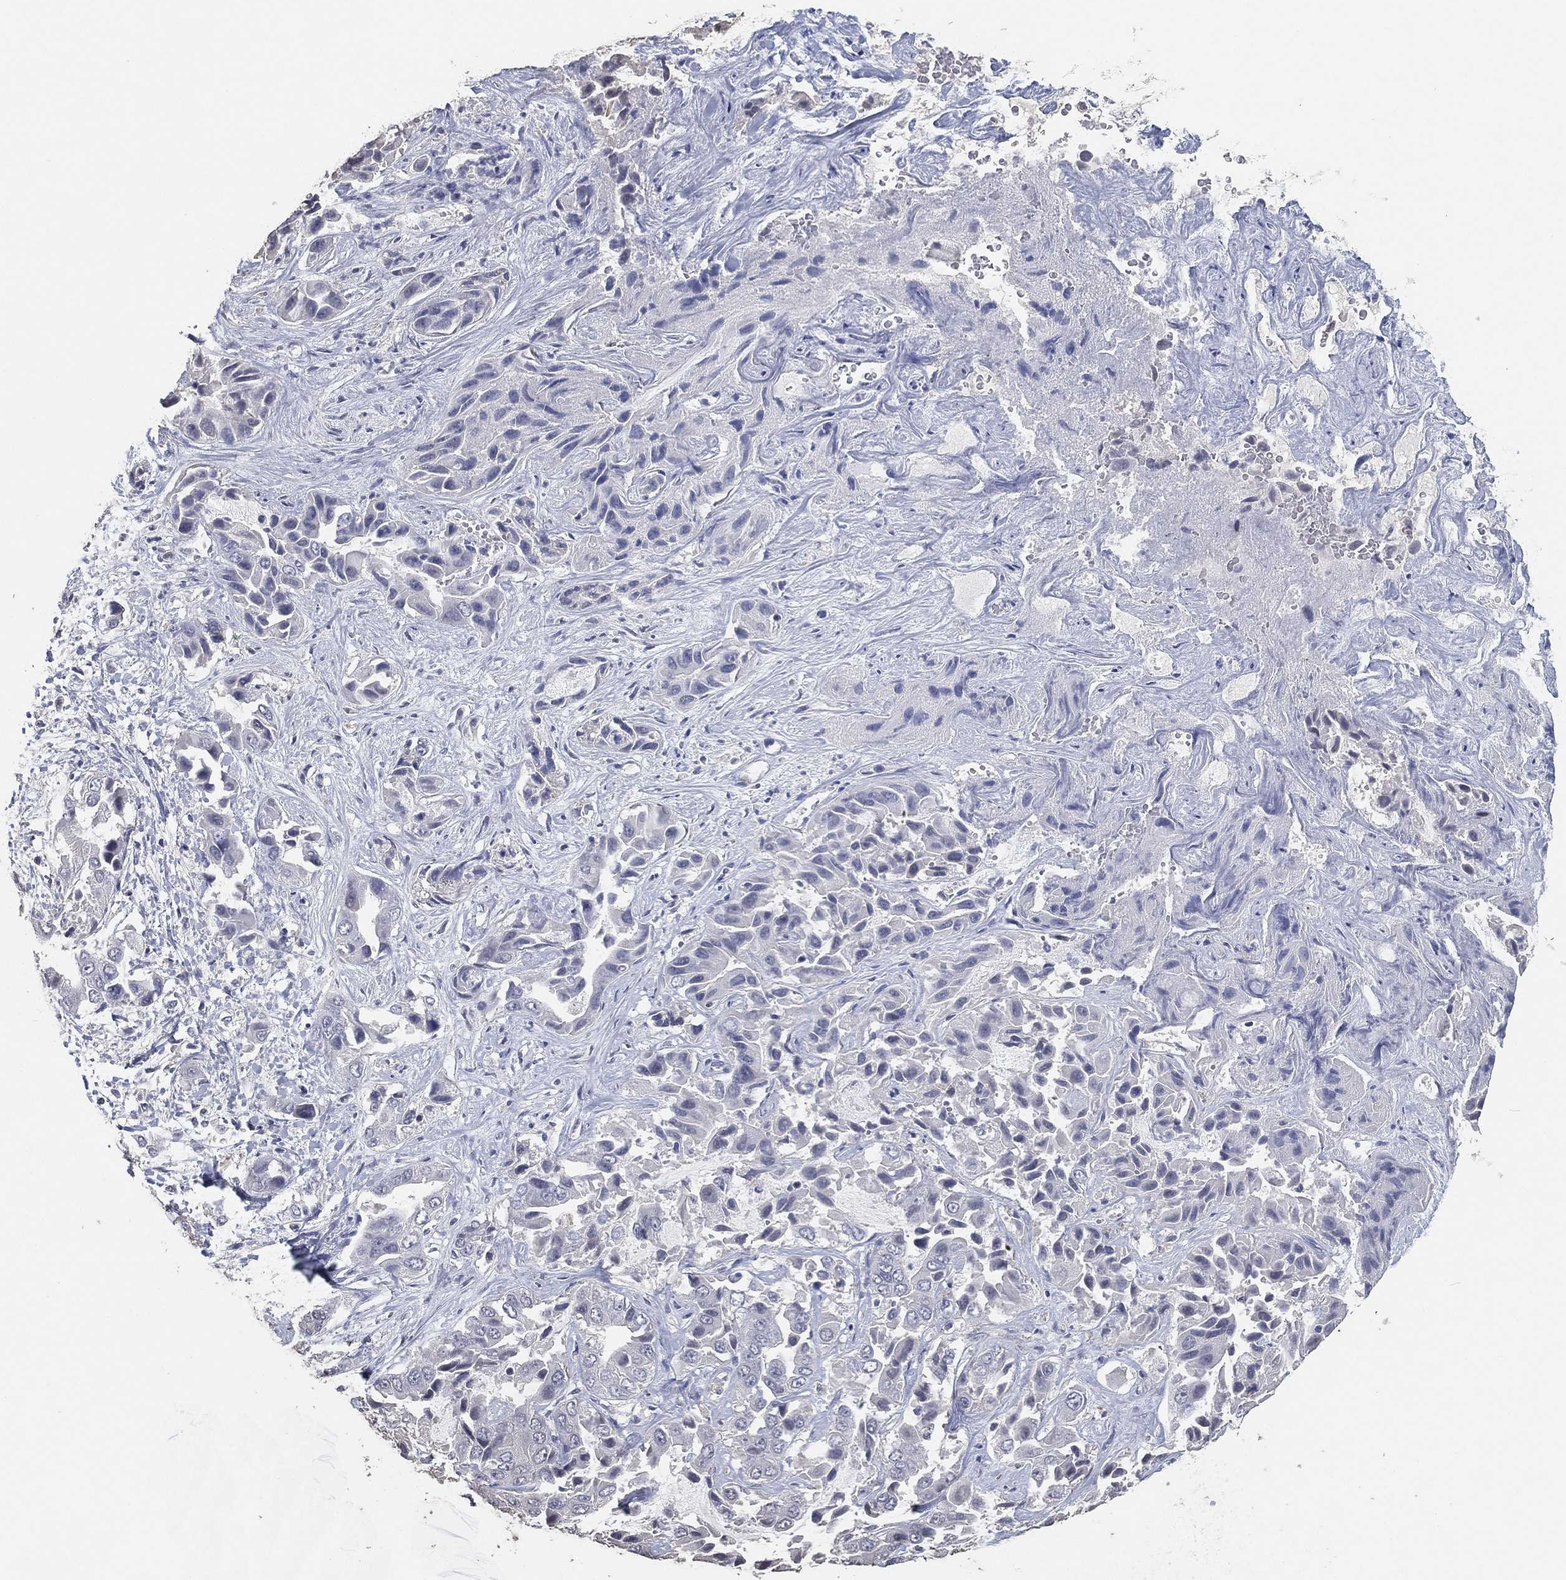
{"staining": {"intensity": "negative", "quantity": "none", "location": "none"}, "tissue": "liver cancer", "cell_type": "Tumor cells", "image_type": "cancer", "snomed": [{"axis": "morphology", "description": "Cholangiocarcinoma"}, {"axis": "topography", "description": "Liver"}], "caption": "Immunohistochemistry (IHC) photomicrograph of human cholangiocarcinoma (liver) stained for a protein (brown), which displays no staining in tumor cells.", "gene": "DSG1", "patient": {"sex": "female", "age": 52}}